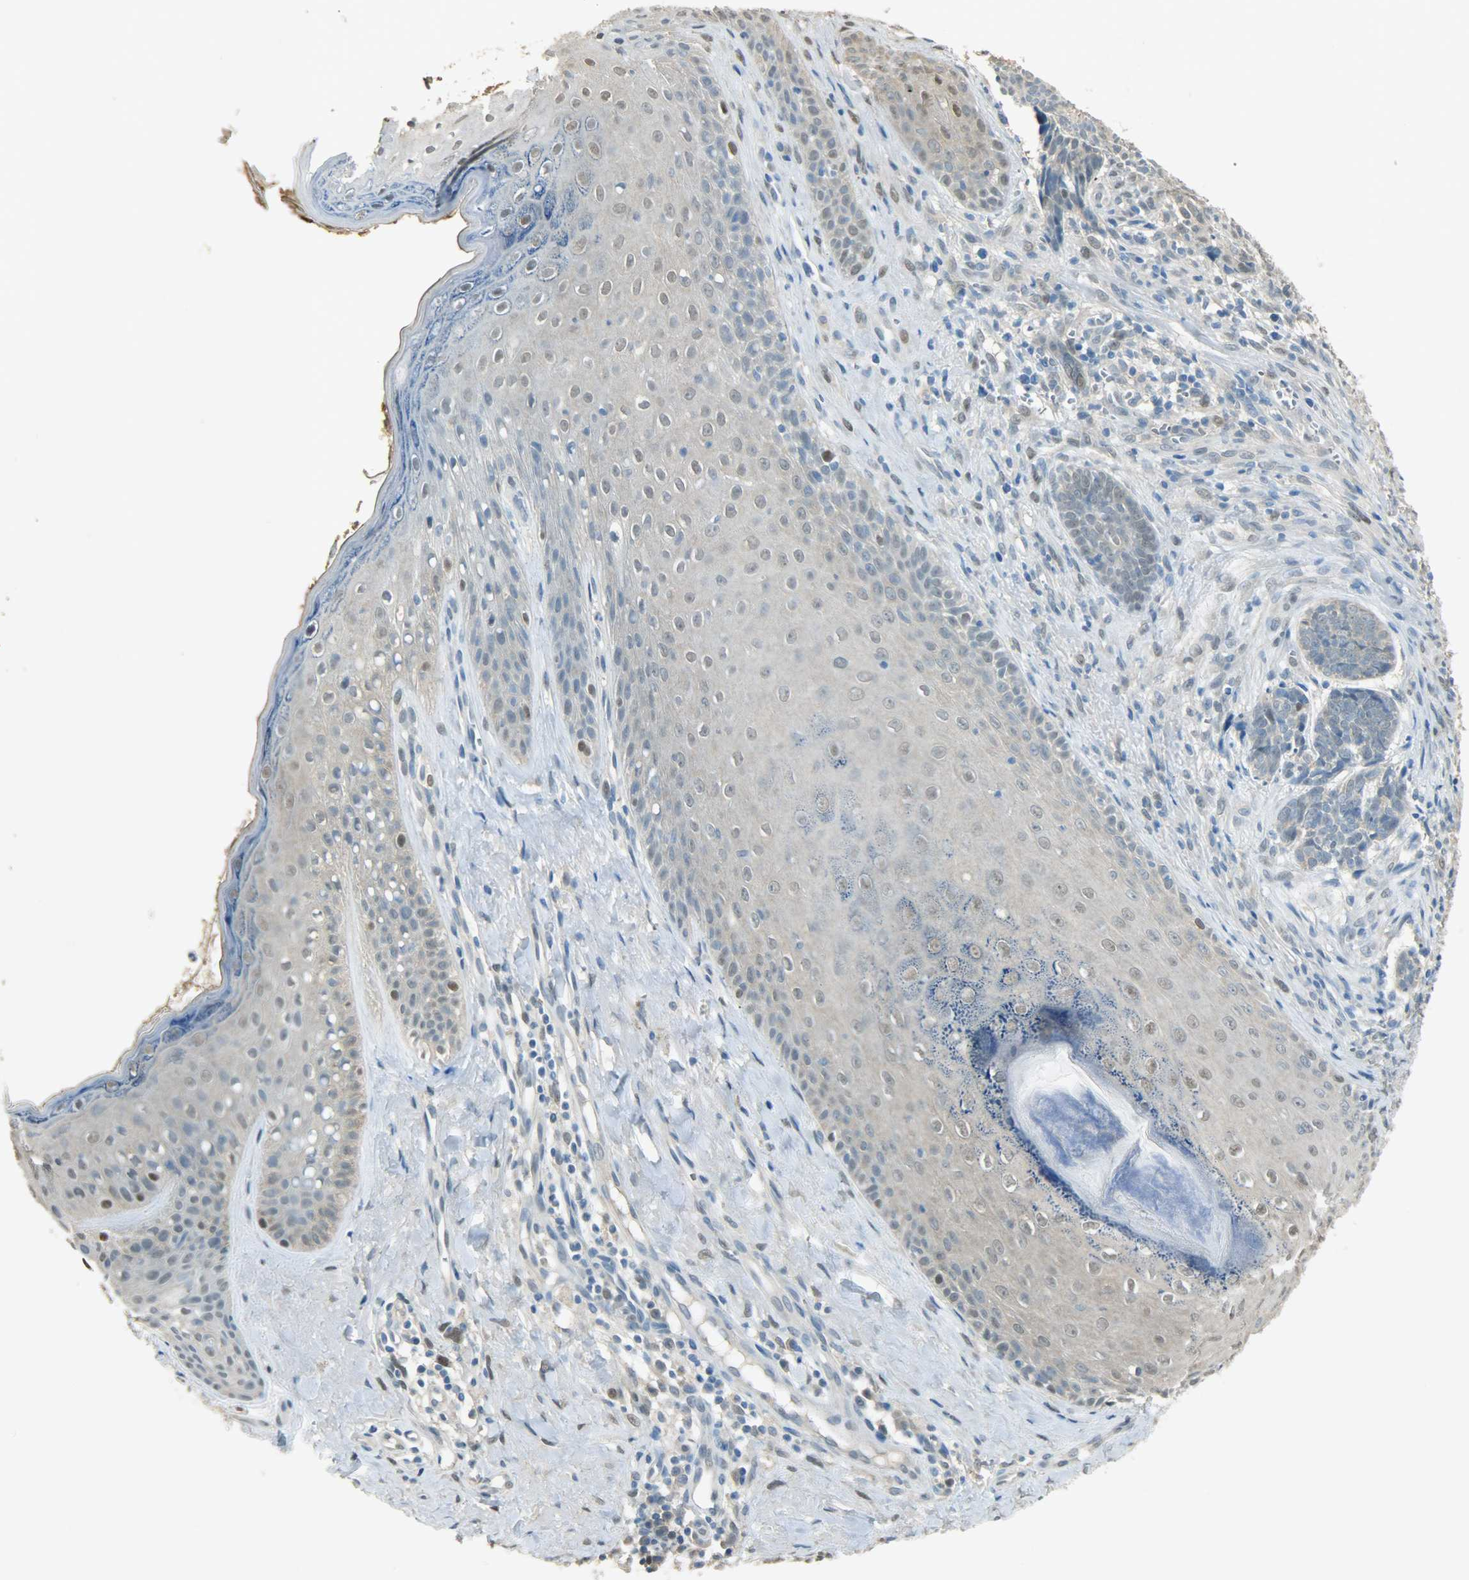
{"staining": {"intensity": "moderate", "quantity": "<25%", "location": "nuclear"}, "tissue": "skin cancer", "cell_type": "Tumor cells", "image_type": "cancer", "snomed": [{"axis": "morphology", "description": "Basal cell carcinoma"}, {"axis": "topography", "description": "Skin"}], "caption": "Skin basal cell carcinoma stained for a protein (brown) displays moderate nuclear positive expression in approximately <25% of tumor cells.", "gene": "PRMT5", "patient": {"sex": "male", "age": 84}}